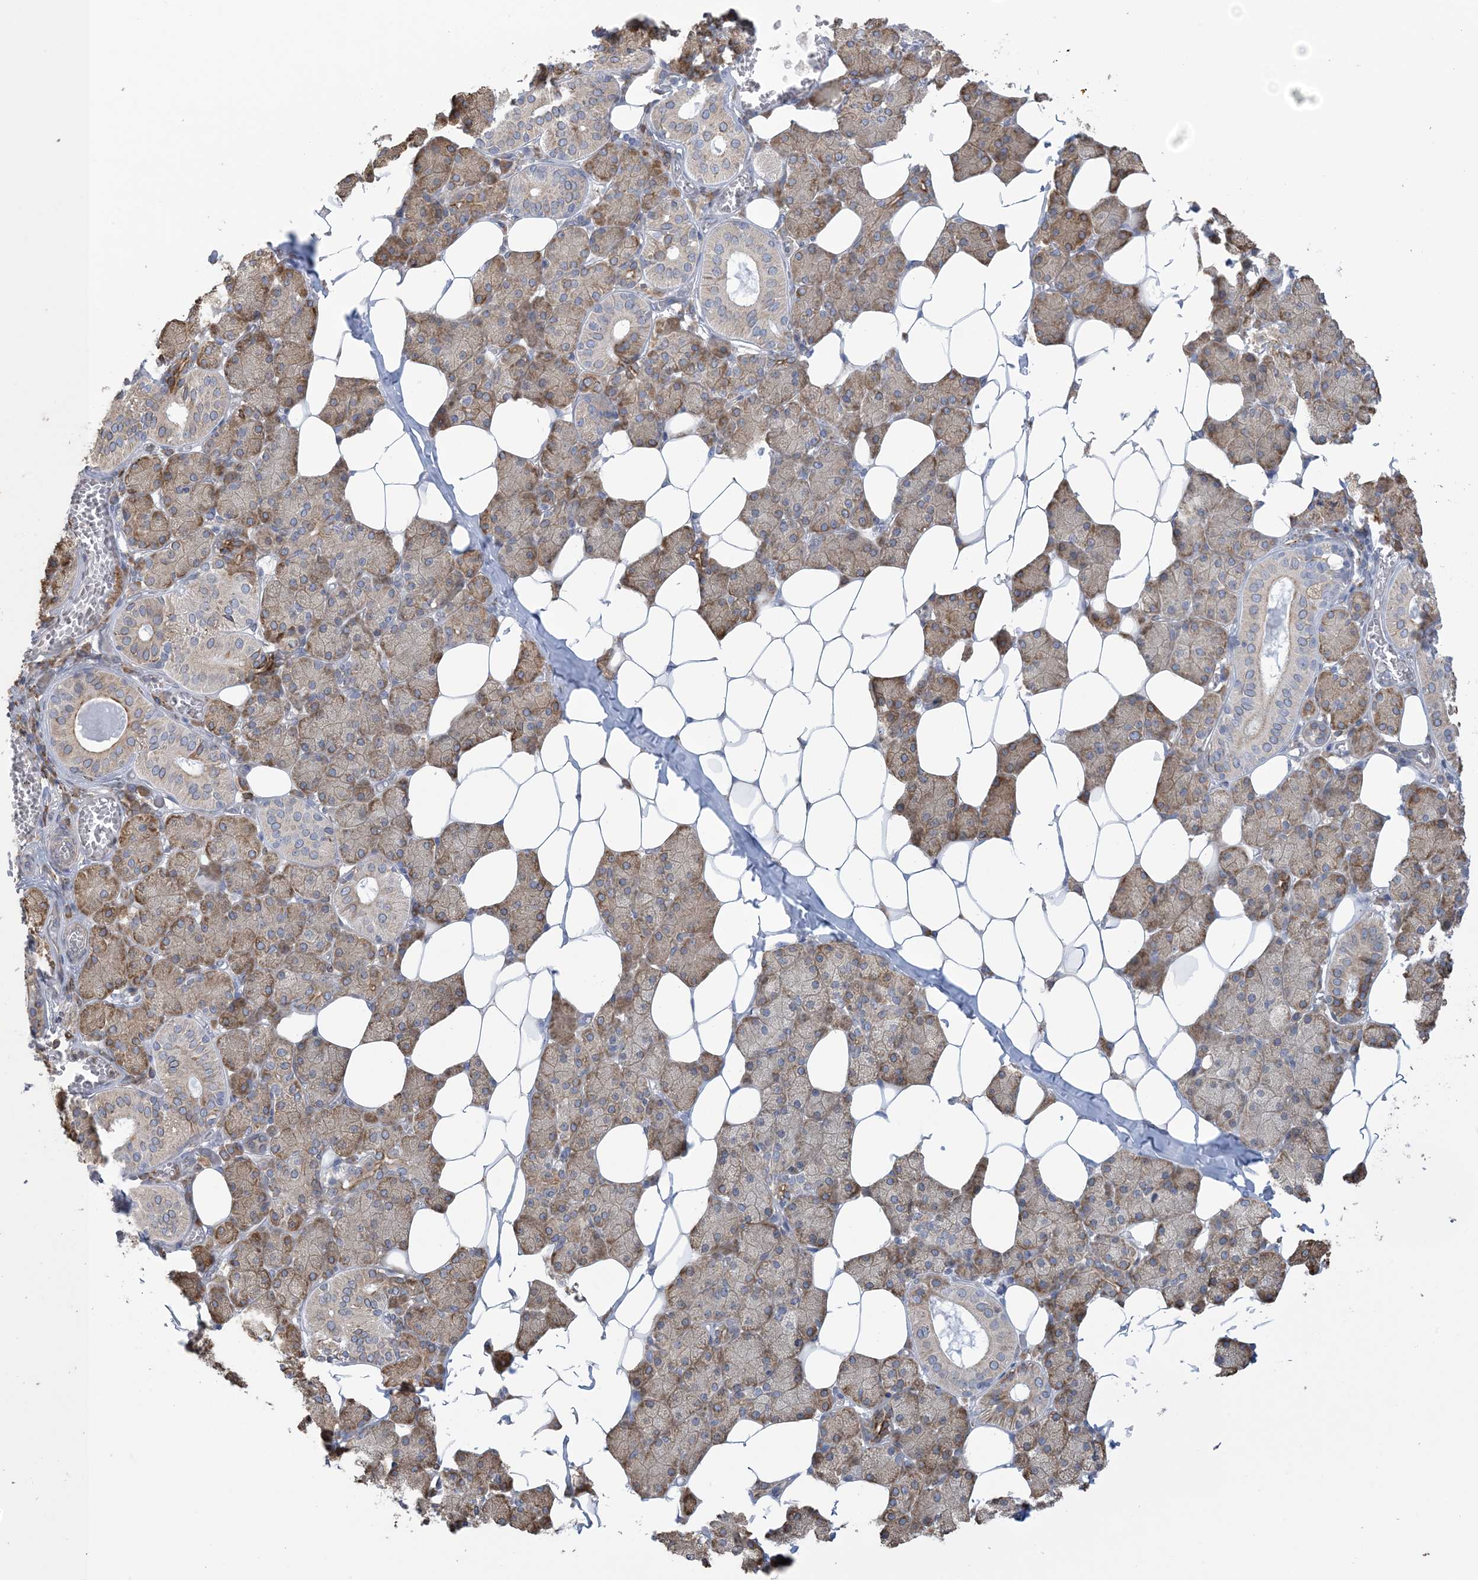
{"staining": {"intensity": "strong", "quantity": "25%-75%", "location": "cytoplasmic/membranous"}, "tissue": "salivary gland", "cell_type": "Glandular cells", "image_type": "normal", "snomed": [{"axis": "morphology", "description": "Normal tissue, NOS"}, {"axis": "topography", "description": "Salivary gland"}], "caption": "Immunohistochemical staining of benign salivary gland exhibits 25%-75% levels of strong cytoplasmic/membranous protein expression in approximately 25%-75% of glandular cells. Using DAB (3,3'-diaminobenzidine) (brown) and hematoxylin (blue) stains, captured at high magnification using brightfield microscopy.", "gene": "SHANK1", "patient": {"sex": "female", "age": 33}}